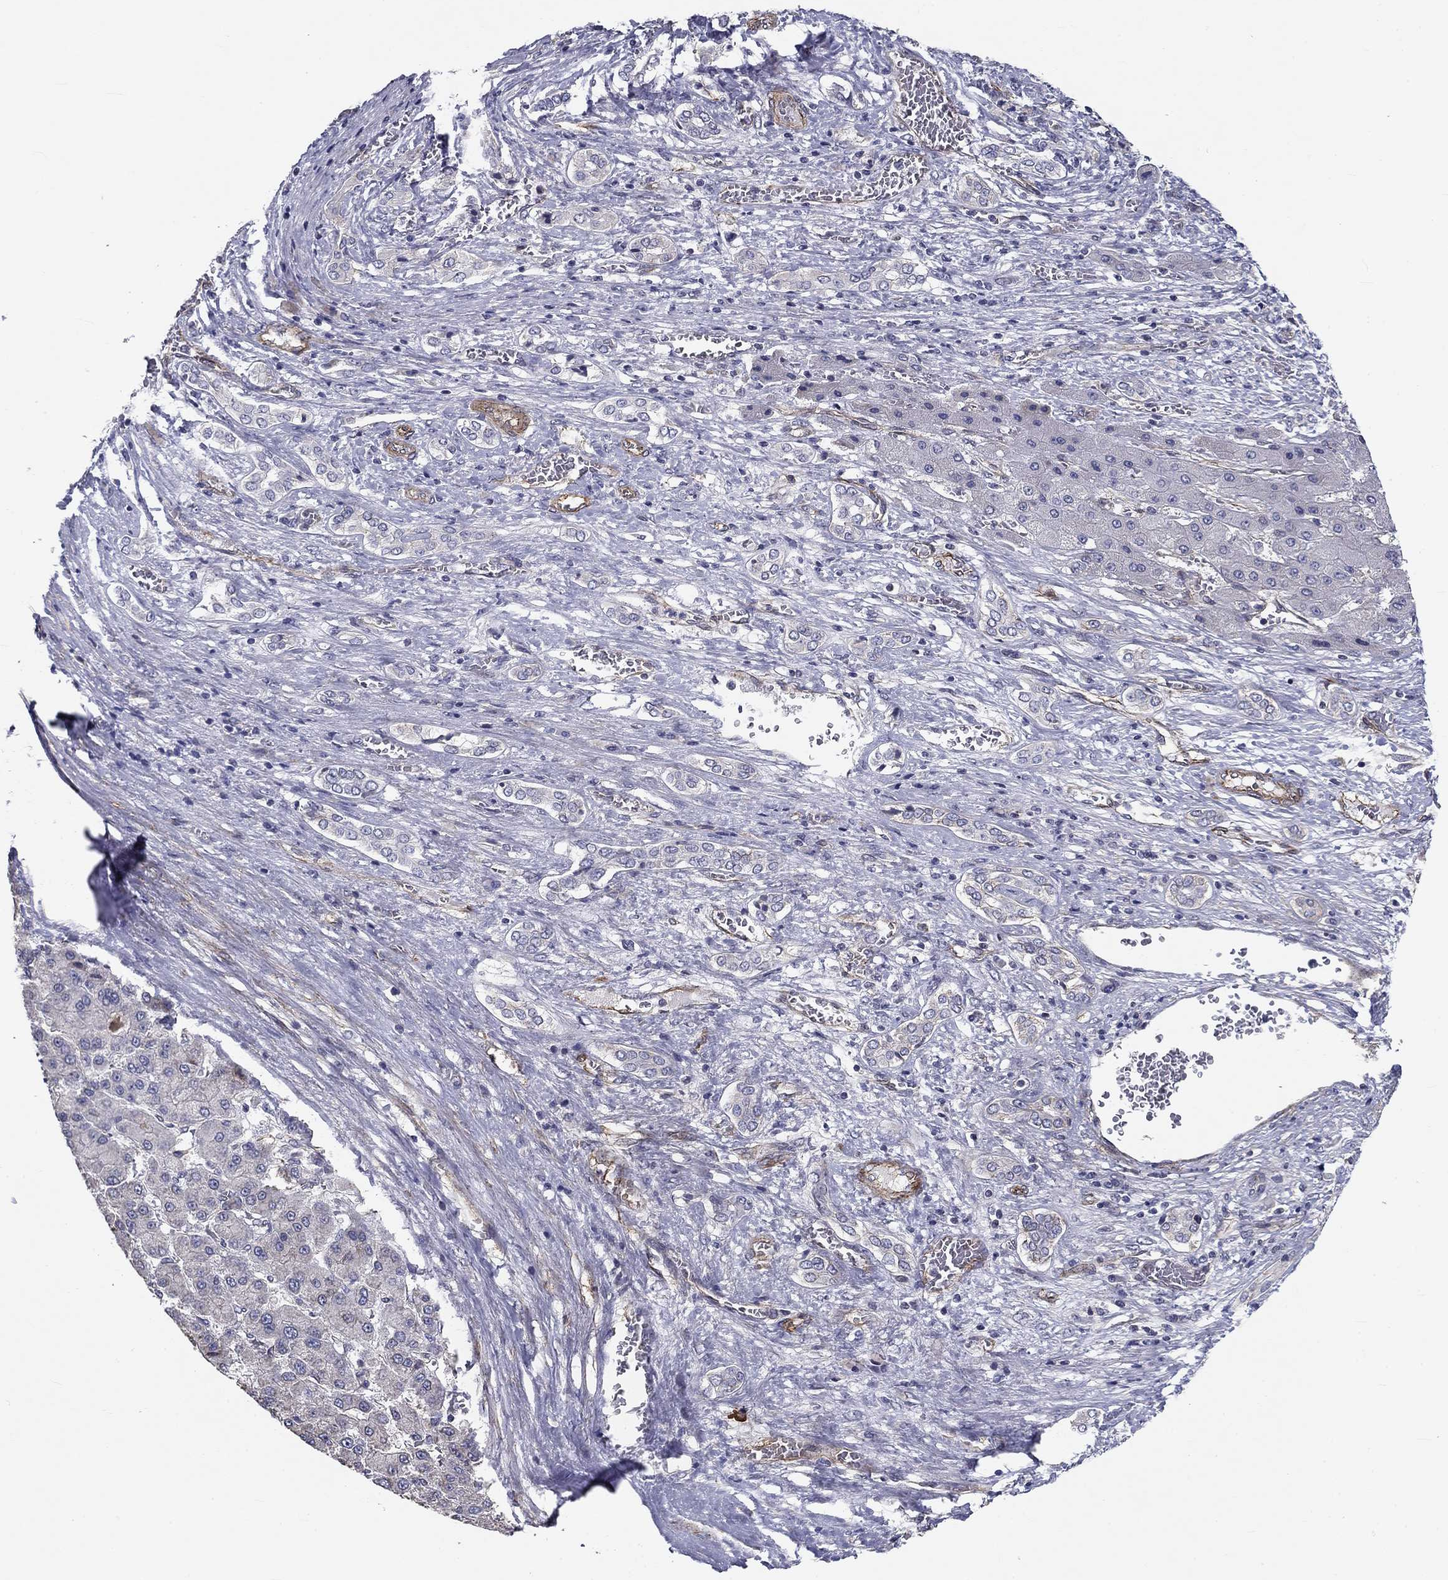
{"staining": {"intensity": "negative", "quantity": "none", "location": "none"}, "tissue": "liver cancer", "cell_type": "Tumor cells", "image_type": "cancer", "snomed": [{"axis": "morphology", "description": "Carcinoma, Hepatocellular, NOS"}, {"axis": "topography", "description": "Liver"}], "caption": "This is an IHC image of liver cancer. There is no expression in tumor cells.", "gene": "SYNC", "patient": {"sex": "male", "age": 70}}